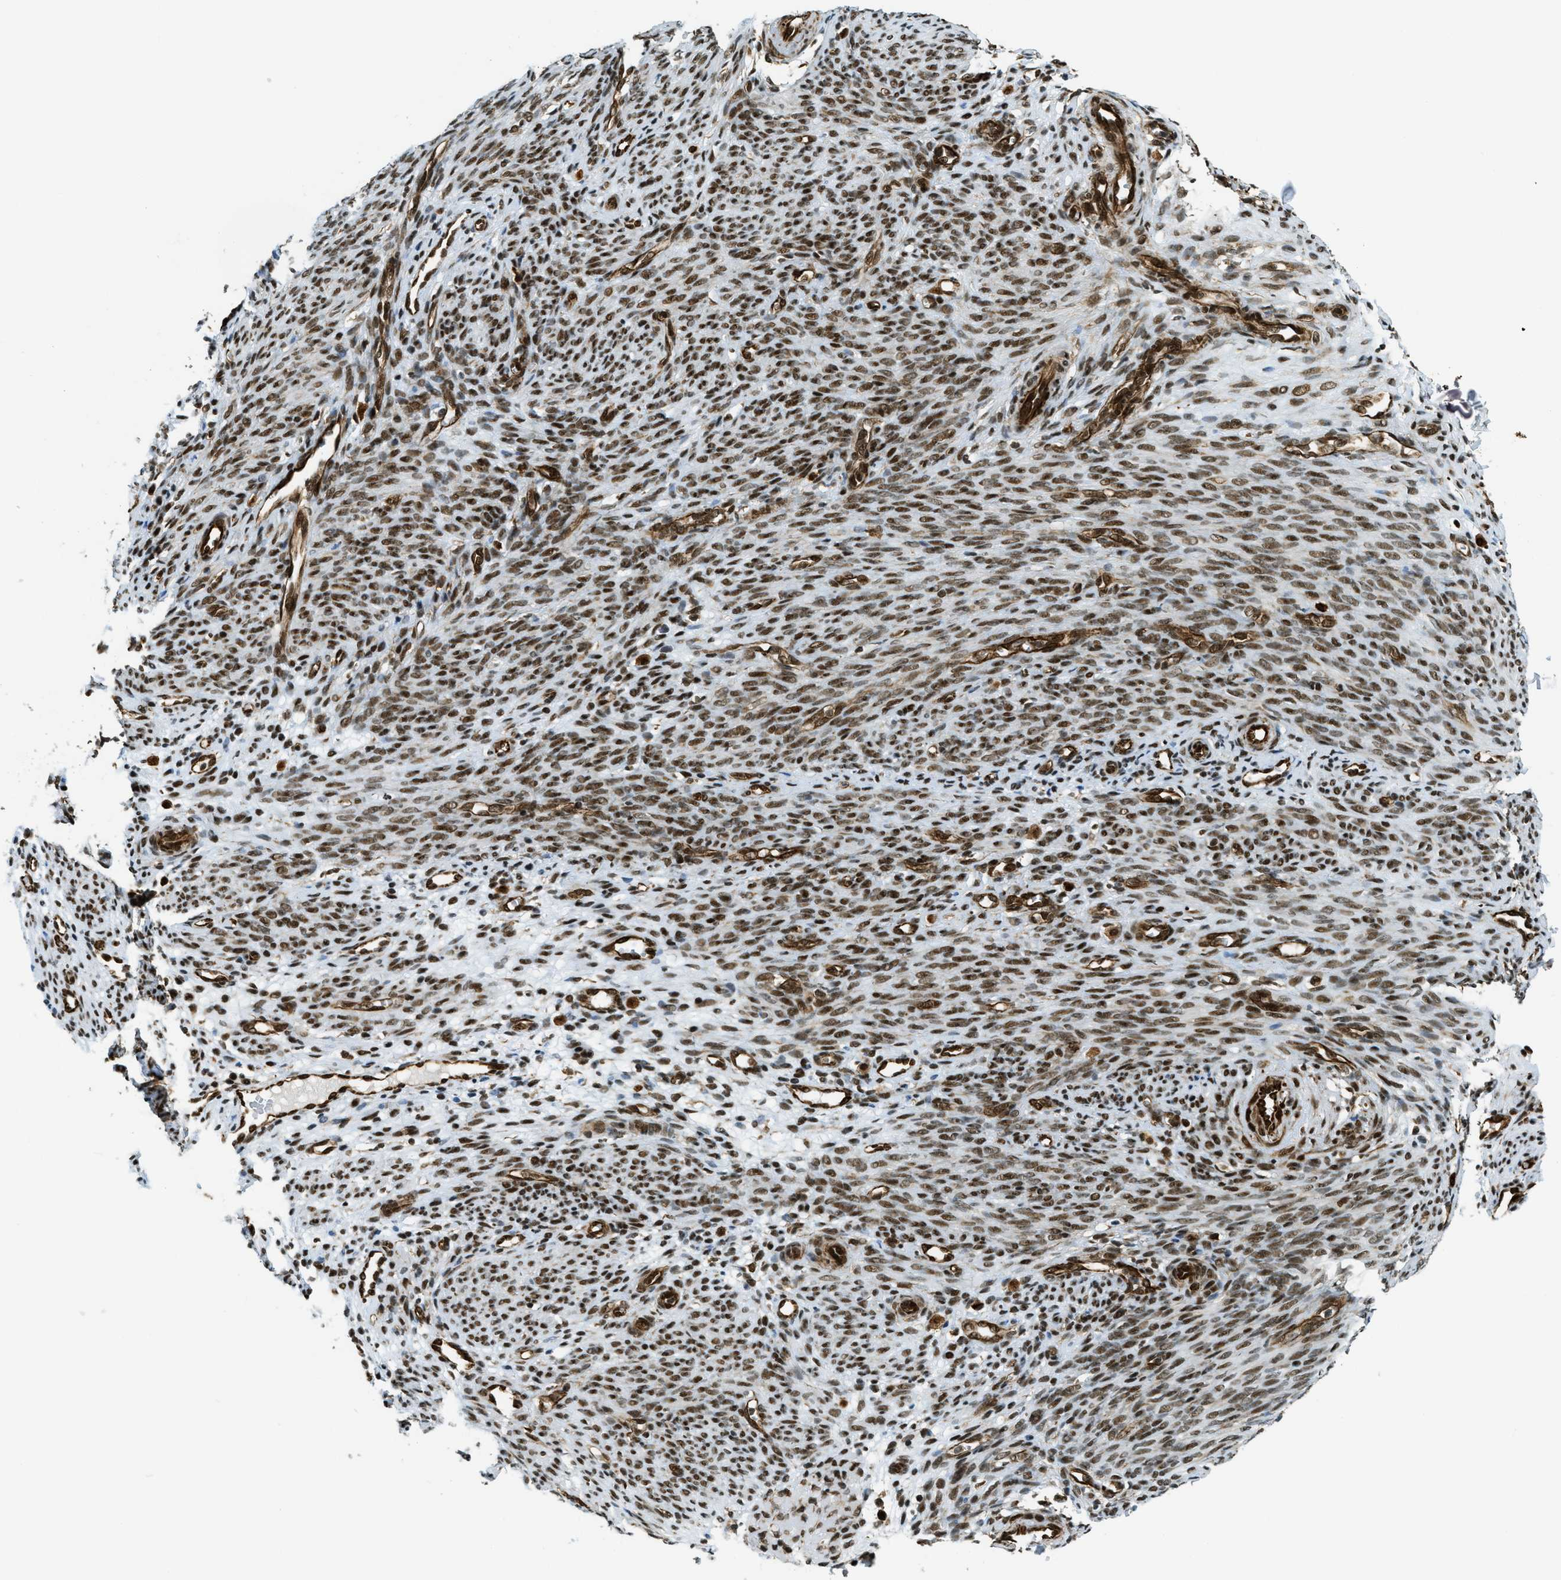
{"staining": {"intensity": "moderate", "quantity": ">75%", "location": "nuclear"}, "tissue": "endometrium", "cell_type": "Cells in endometrial stroma", "image_type": "normal", "snomed": [{"axis": "morphology", "description": "Normal tissue, NOS"}, {"axis": "morphology", "description": "Adenocarcinoma, NOS"}, {"axis": "topography", "description": "Endometrium"}, {"axis": "topography", "description": "Ovary"}], "caption": "Immunohistochemical staining of benign human endometrium exhibits medium levels of moderate nuclear positivity in approximately >75% of cells in endometrial stroma.", "gene": "ZFR", "patient": {"sex": "female", "age": 68}}